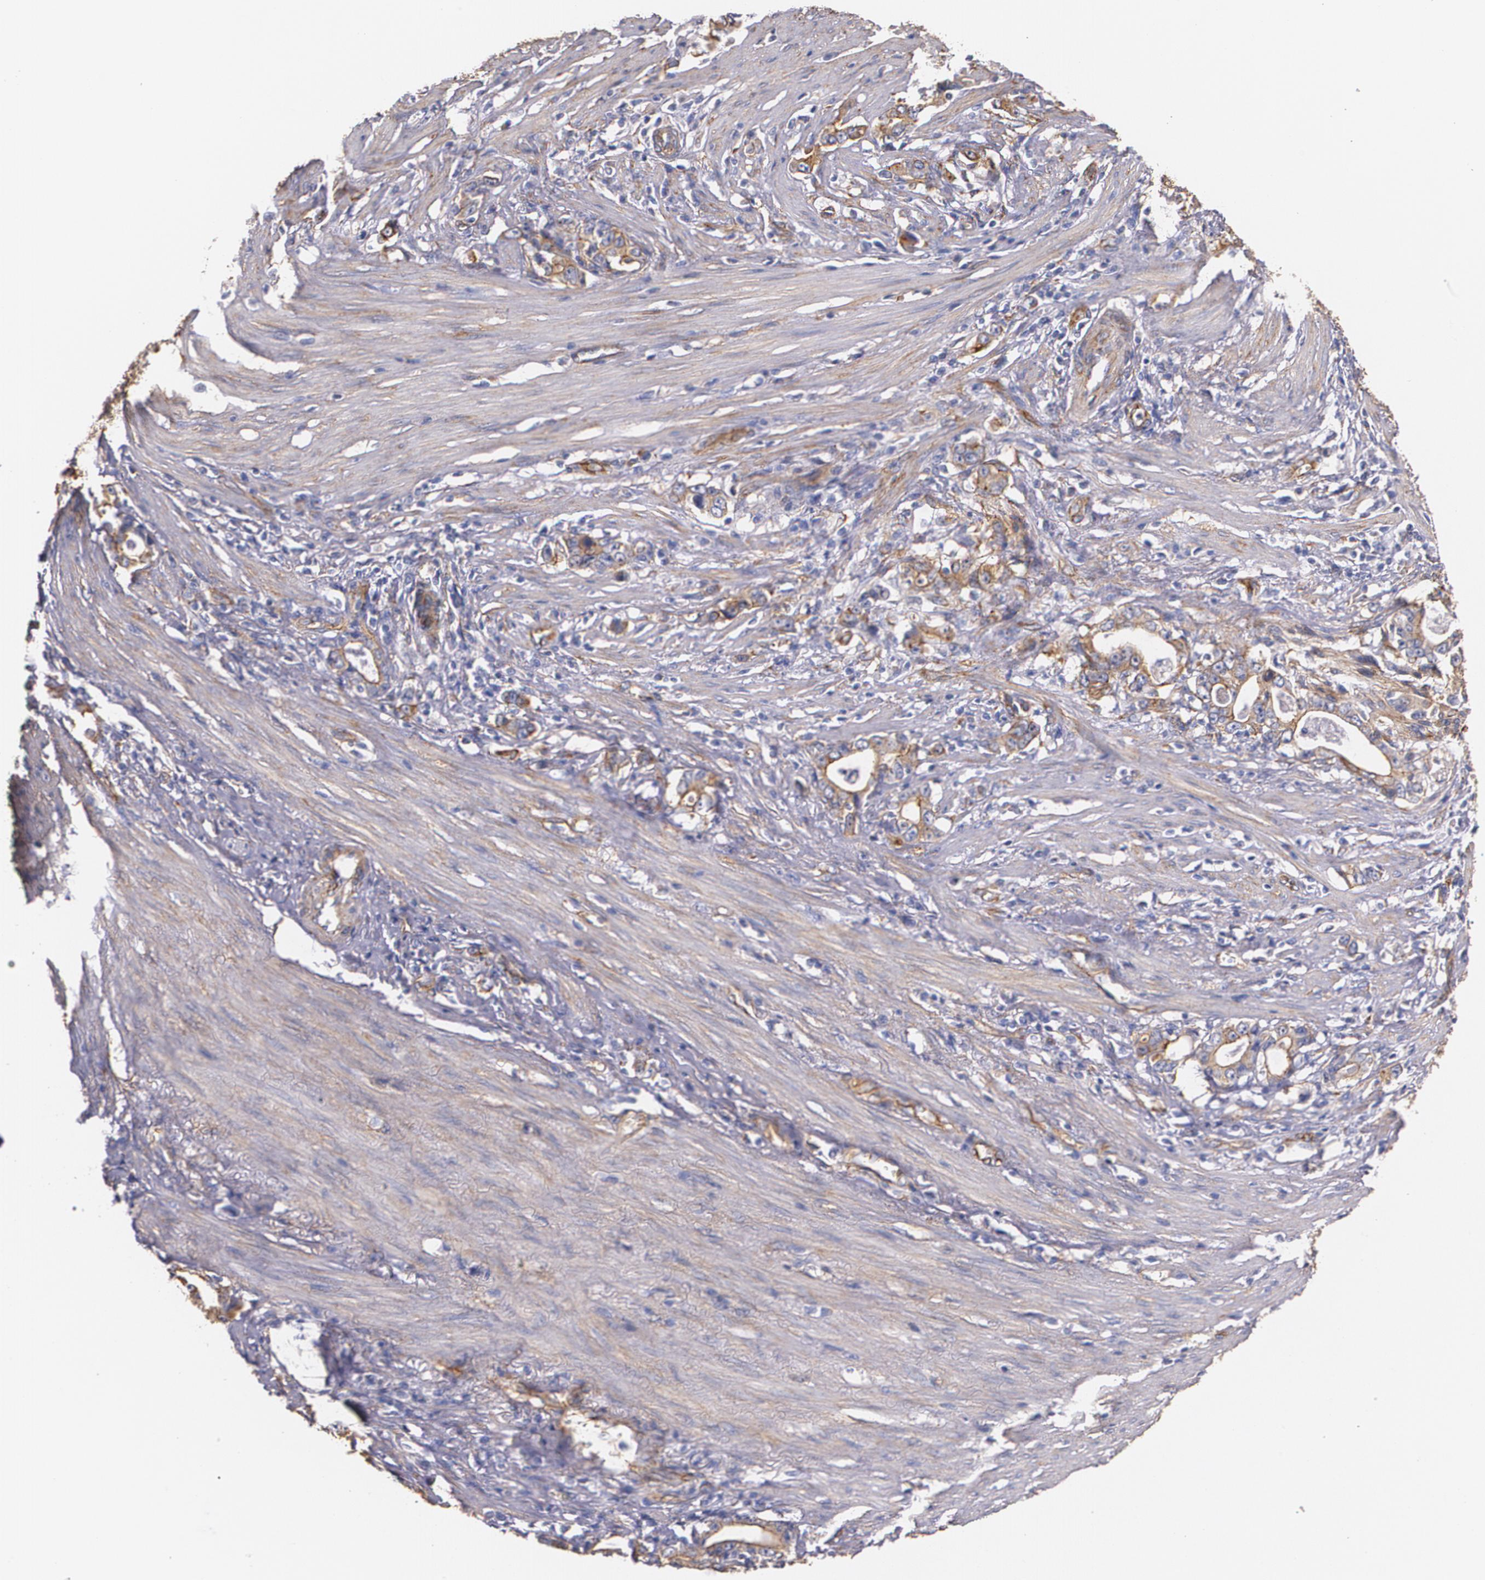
{"staining": {"intensity": "moderate", "quantity": ">75%", "location": "cytoplasmic/membranous"}, "tissue": "stomach cancer", "cell_type": "Tumor cells", "image_type": "cancer", "snomed": [{"axis": "morphology", "description": "Adenocarcinoma, NOS"}, {"axis": "topography", "description": "Stomach, lower"}], "caption": "Moderate cytoplasmic/membranous positivity for a protein is identified in about >75% of tumor cells of stomach cancer using immunohistochemistry (IHC).", "gene": "TJP1", "patient": {"sex": "female", "age": 72}}